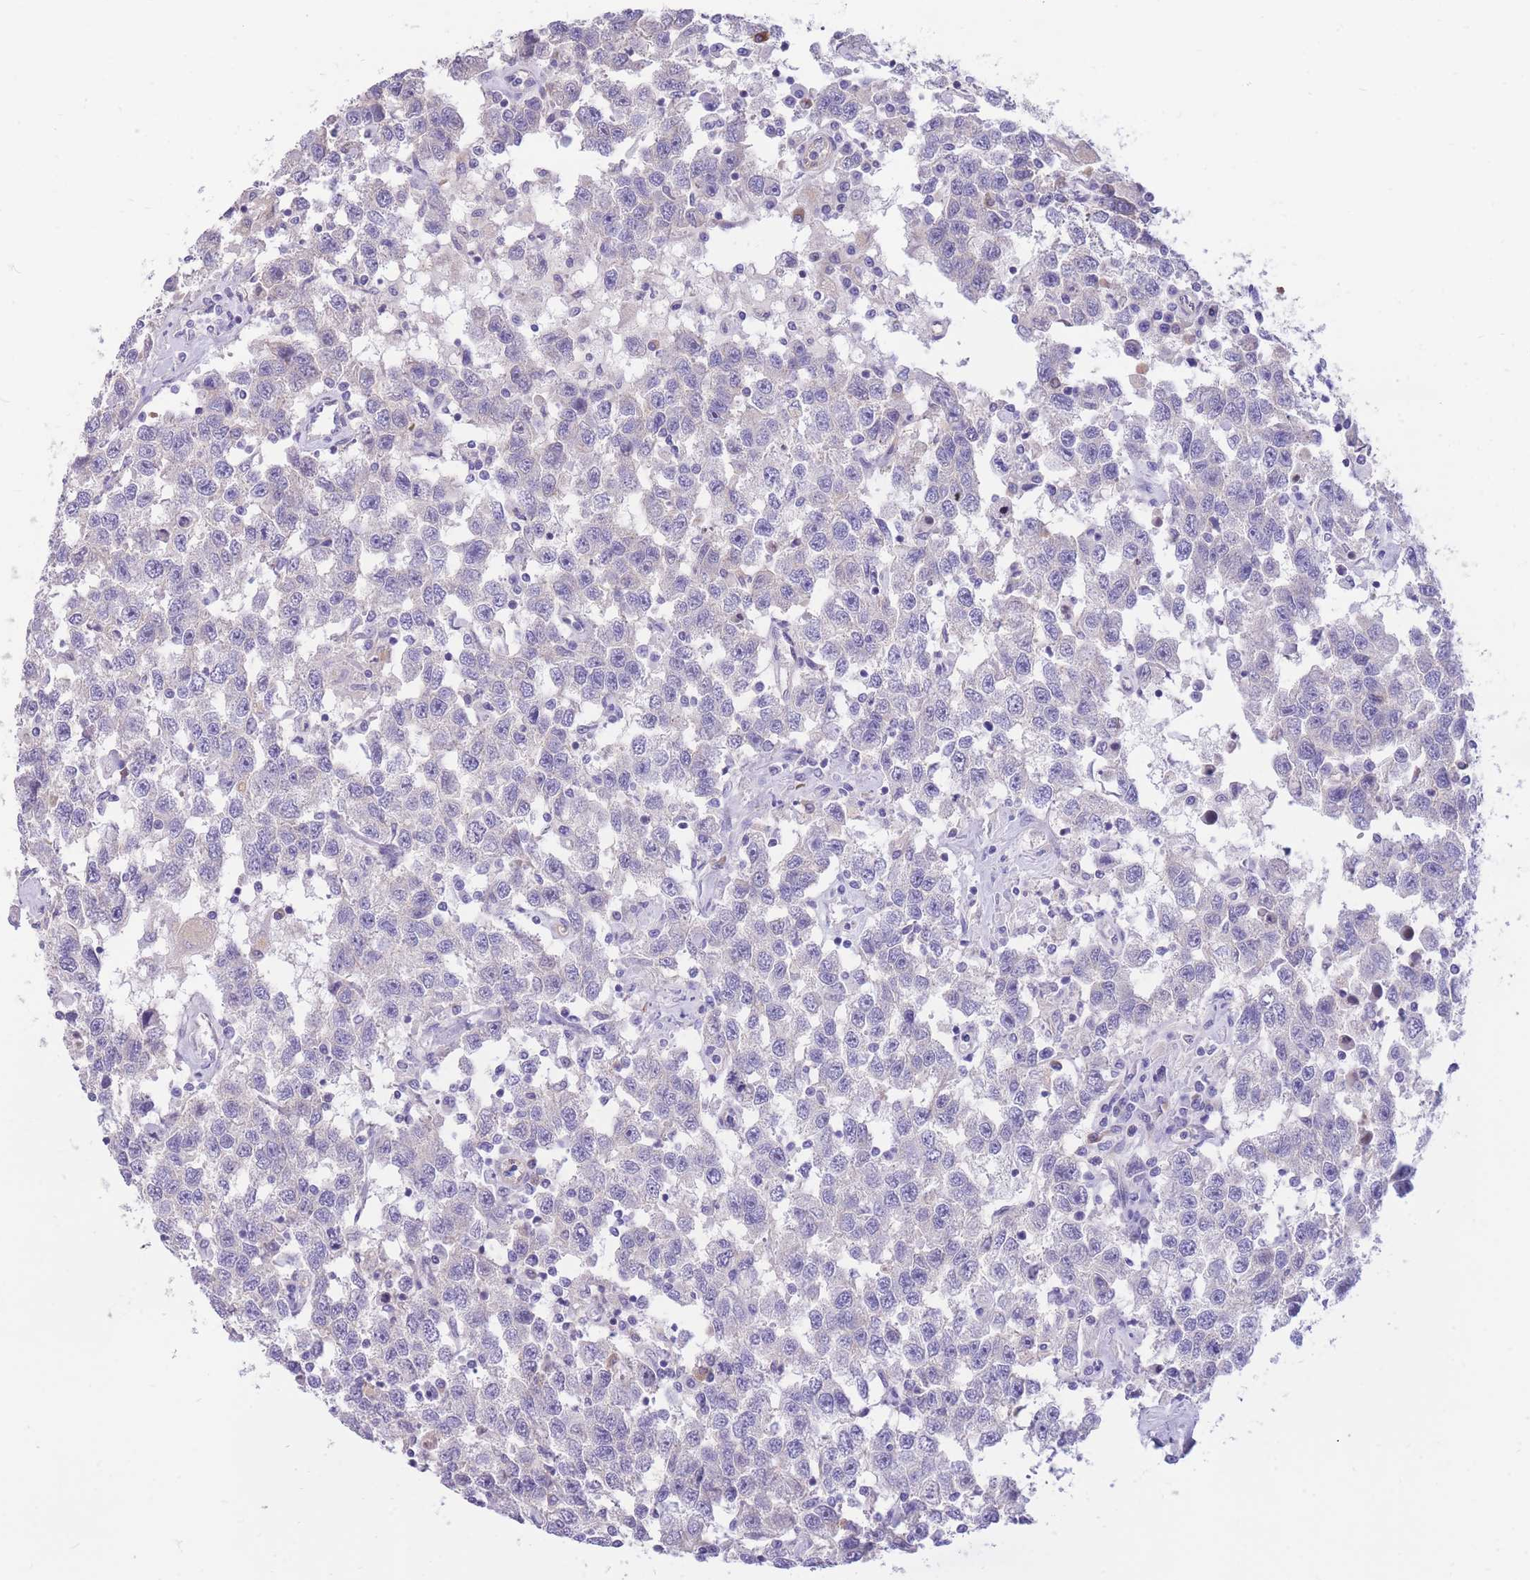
{"staining": {"intensity": "negative", "quantity": "none", "location": "none"}, "tissue": "testis cancer", "cell_type": "Tumor cells", "image_type": "cancer", "snomed": [{"axis": "morphology", "description": "Seminoma, NOS"}, {"axis": "topography", "description": "Testis"}], "caption": "DAB (3,3'-diaminobenzidine) immunohistochemical staining of testis seminoma reveals no significant positivity in tumor cells.", "gene": "SULT1A1", "patient": {"sex": "male", "age": 41}}